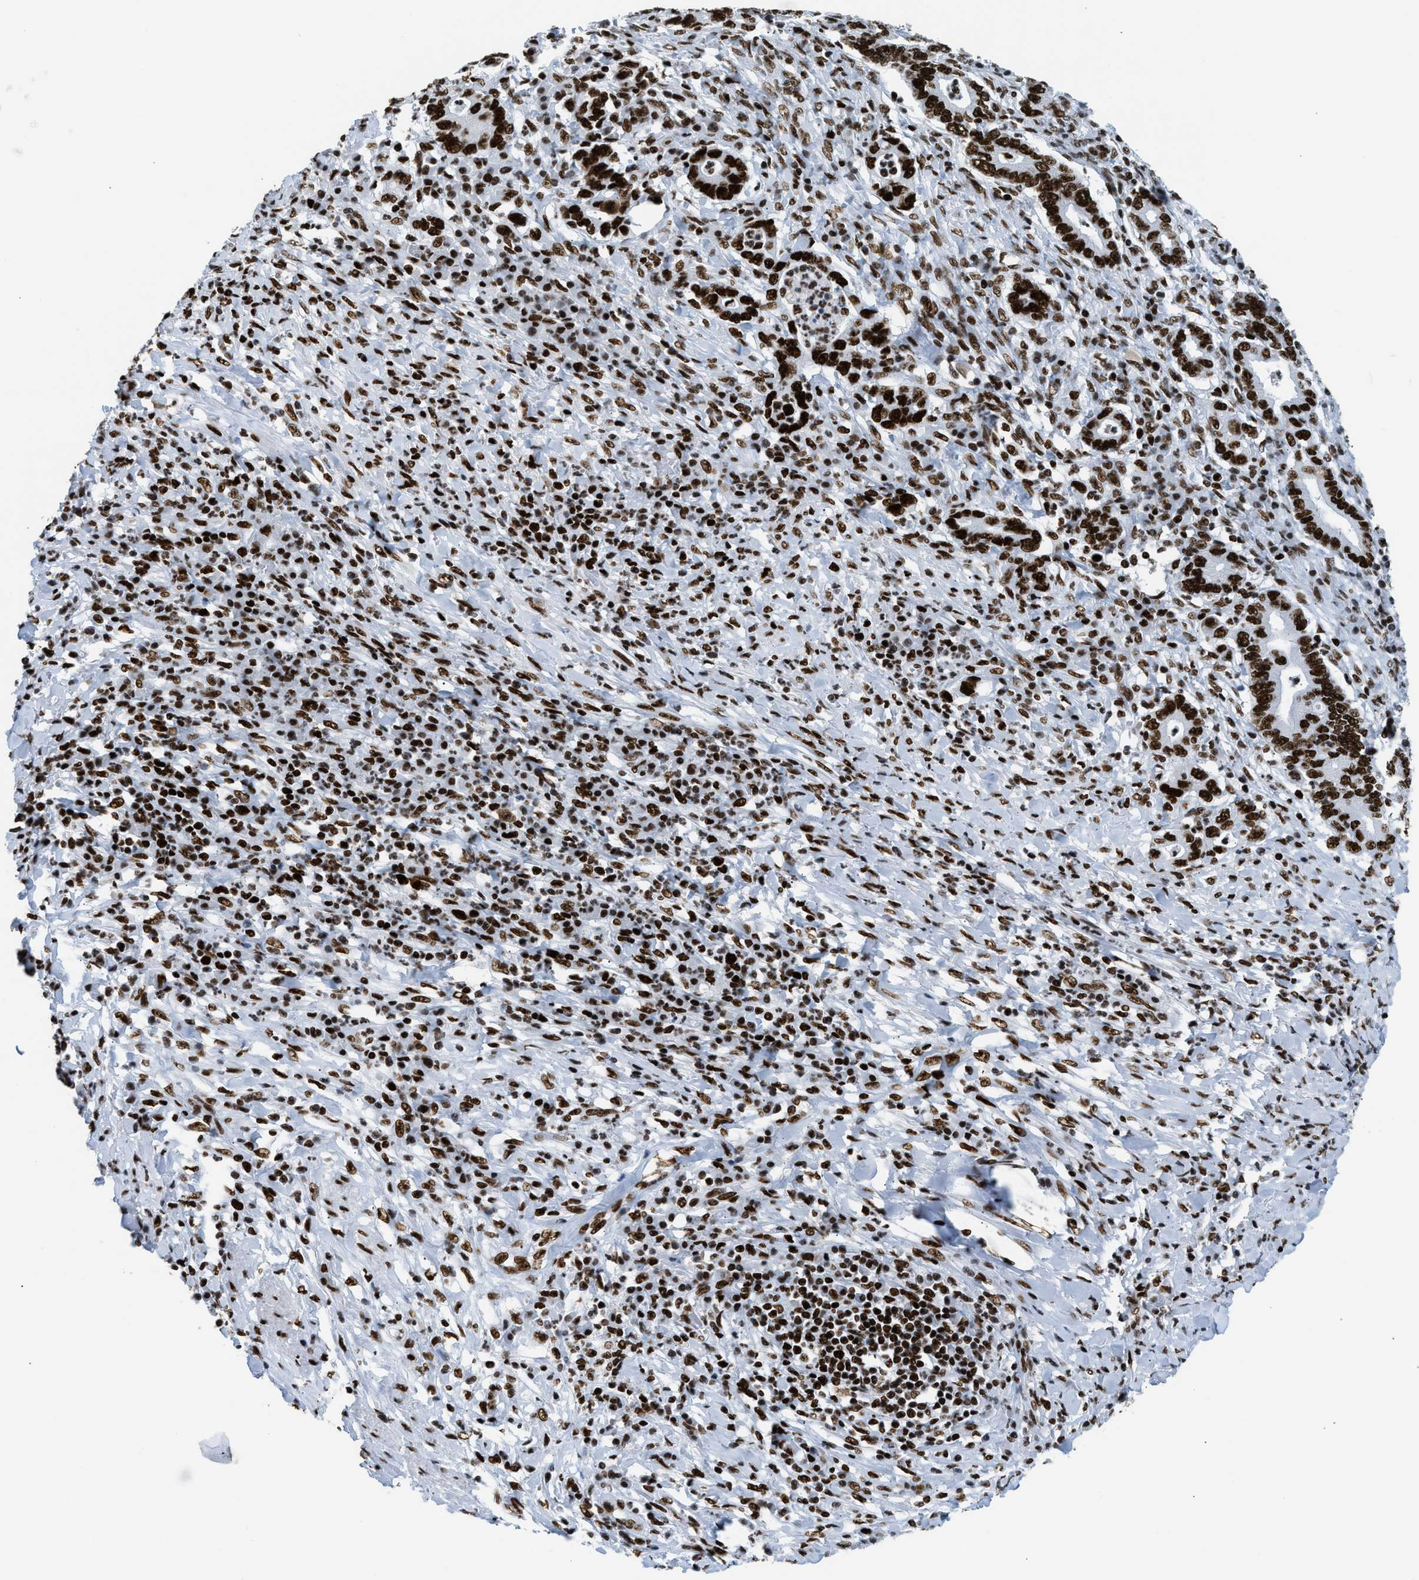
{"staining": {"intensity": "strong", "quantity": ">75%", "location": "nuclear"}, "tissue": "stomach cancer", "cell_type": "Tumor cells", "image_type": "cancer", "snomed": [{"axis": "morphology", "description": "Normal tissue, NOS"}, {"axis": "morphology", "description": "Adenocarcinoma, NOS"}, {"axis": "topography", "description": "Esophagus"}, {"axis": "topography", "description": "Stomach, upper"}, {"axis": "topography", "description": "Peripheral nerve tissue"}], "caption": "Immunohistochemical staining of adenocarcinoma (stomach) reveals high levels of strong nuclear staining in approximately >75% of tumor cells. The staining was performed using DAB (3,3'-diaminobenzidine), with brown indicating positive protein expression. Nuclei are stained blue with hematoxylin.", "gene": "PIF1", "patient": {"sex": "male", "age": 62}}